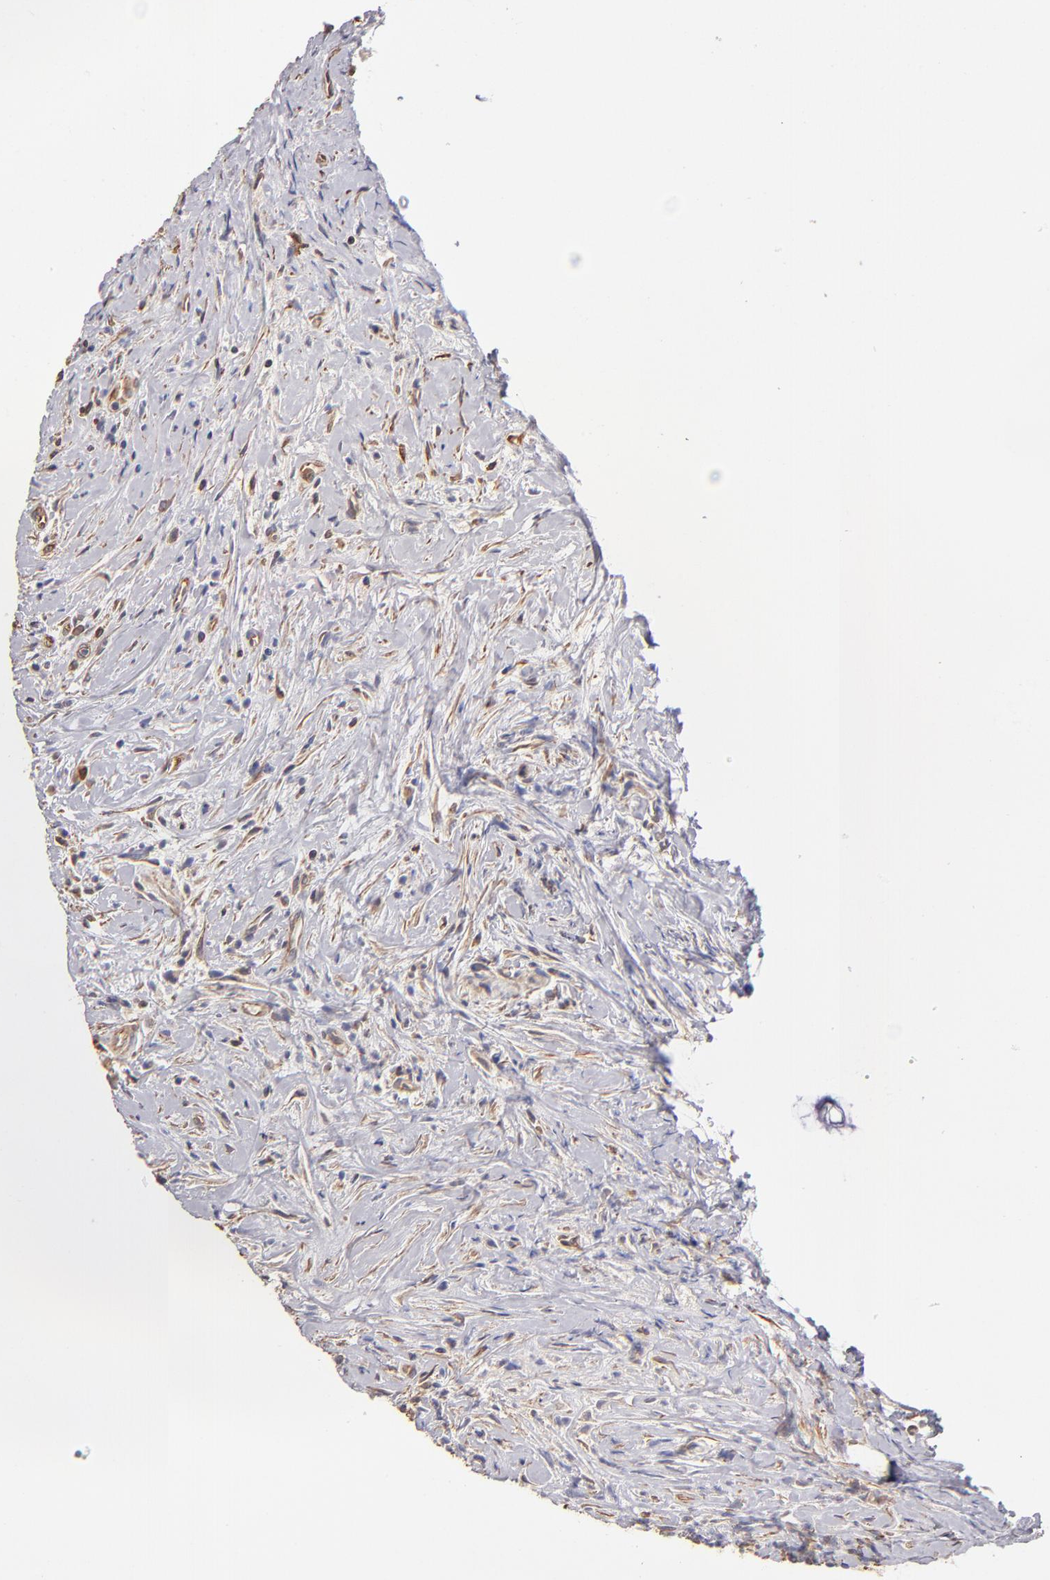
{"staining": {"intensity": "moderate", "quantity": ">75%", "location": "cytoplasmic/membranous"}, "tissue": "lymphoma", "cell_type": "Tumor cells", "image_type": "cancer", "snomed": [{"axis": "morphology", "description": "Hodgkin's disease, NOS"}, {"axis": "topography", "description": "Lymph node"}], "caption": "Immunohistochemistry of human Hodgkin's disease reveals medium levels of moderate cytoplasmic/membranous staining in approximately >75% of tumor cells.", "gene": "ABCC1", "patient": {"sex": "female", "age": 25}}